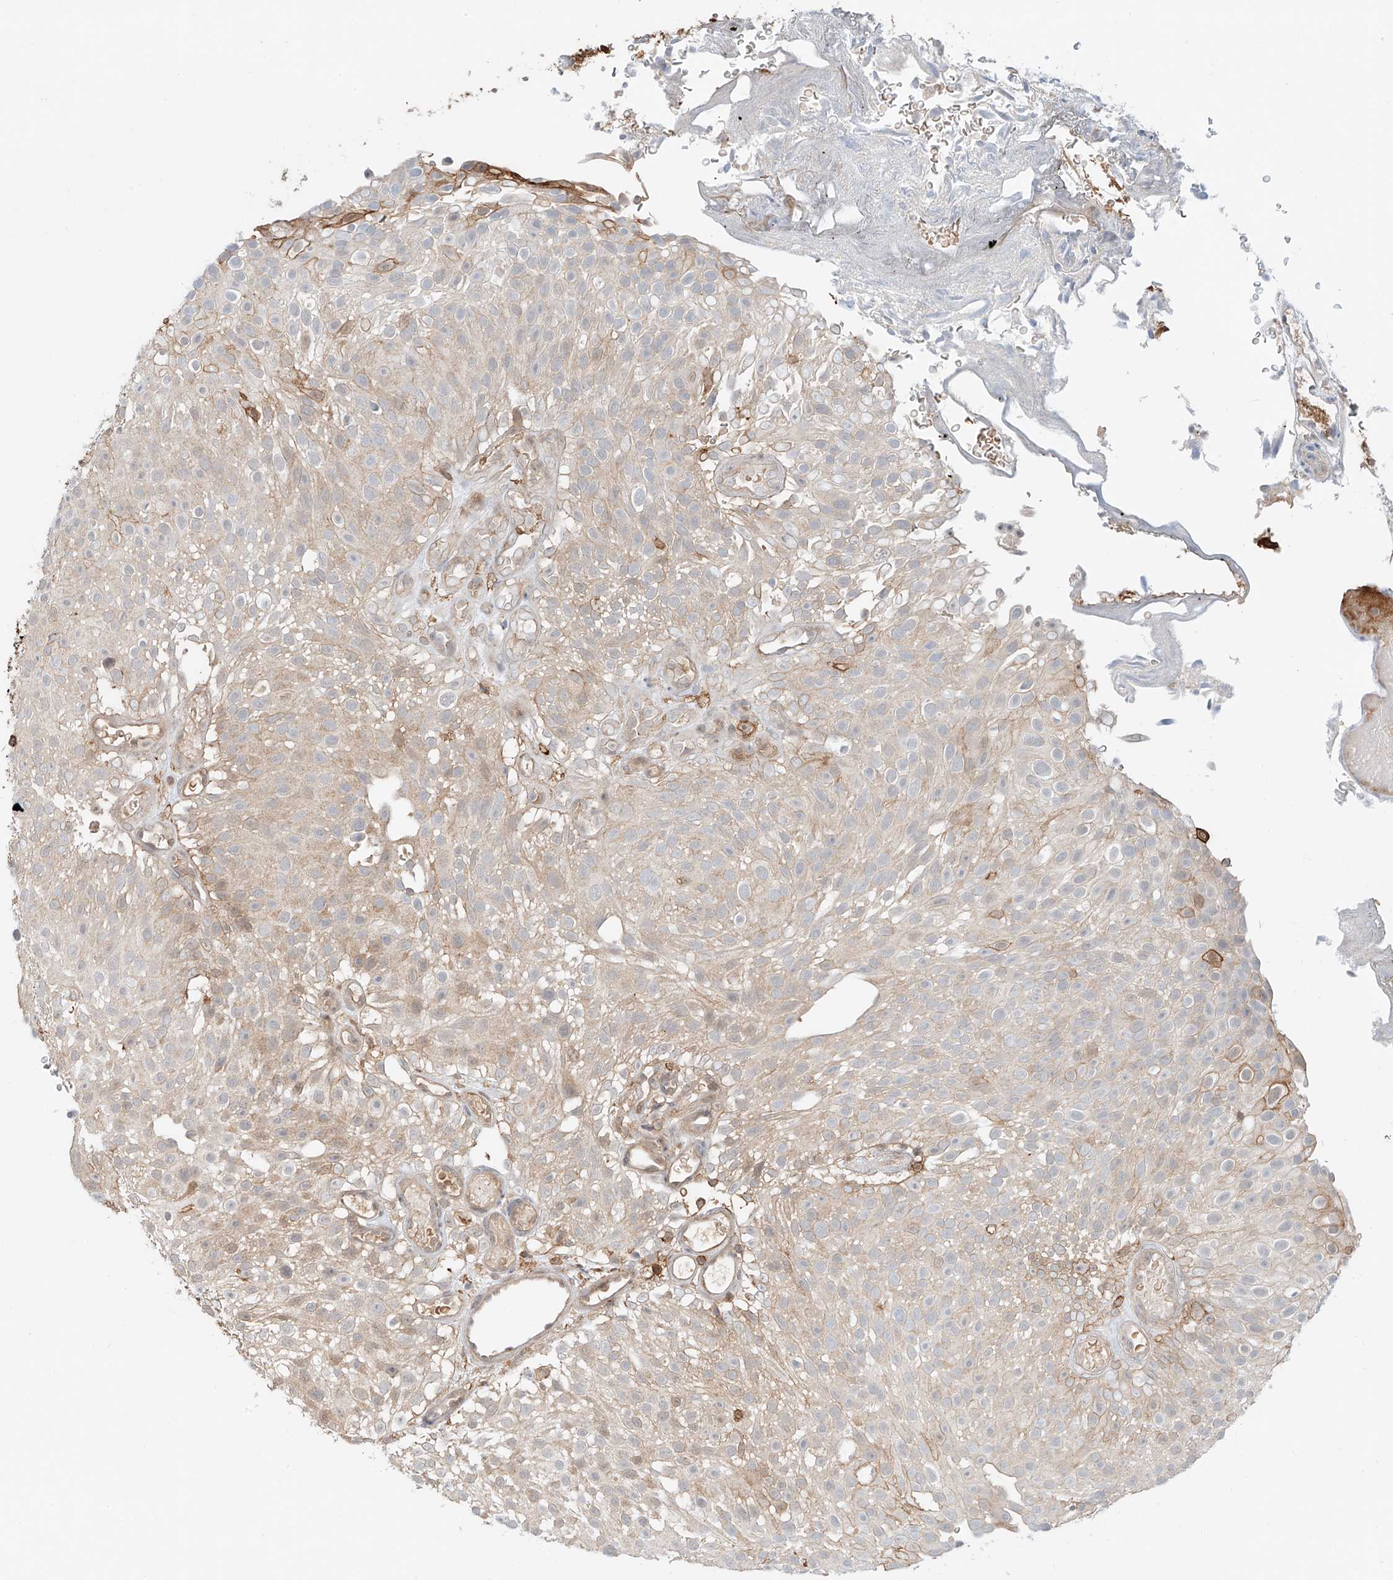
{"staining": {"intensity": "moderate", "quantity": "<25%", "location": "cytoplasmic/membranous"}, "tissue": "urothelial cancer", "cell_type": "Tumor cells", "image_type": "cancer", "snomed": [{"axis": "morphology", "description": "Urothelial carcinoma, Low grade"}, {"axis": "topography", "description": "Urinary bladder"}], "caption": "Protein expression analysis of human urothelial cancer reveals moderate cytoplasmic/membranous positivity in approximately <25% of tumor cells. Using DAB (brown) and hematoxylin (blue) stains, captured at high magnification using brightfield microscopy.", "gene": "CEP162", "patient": {"sex": "male", "age": 78}}